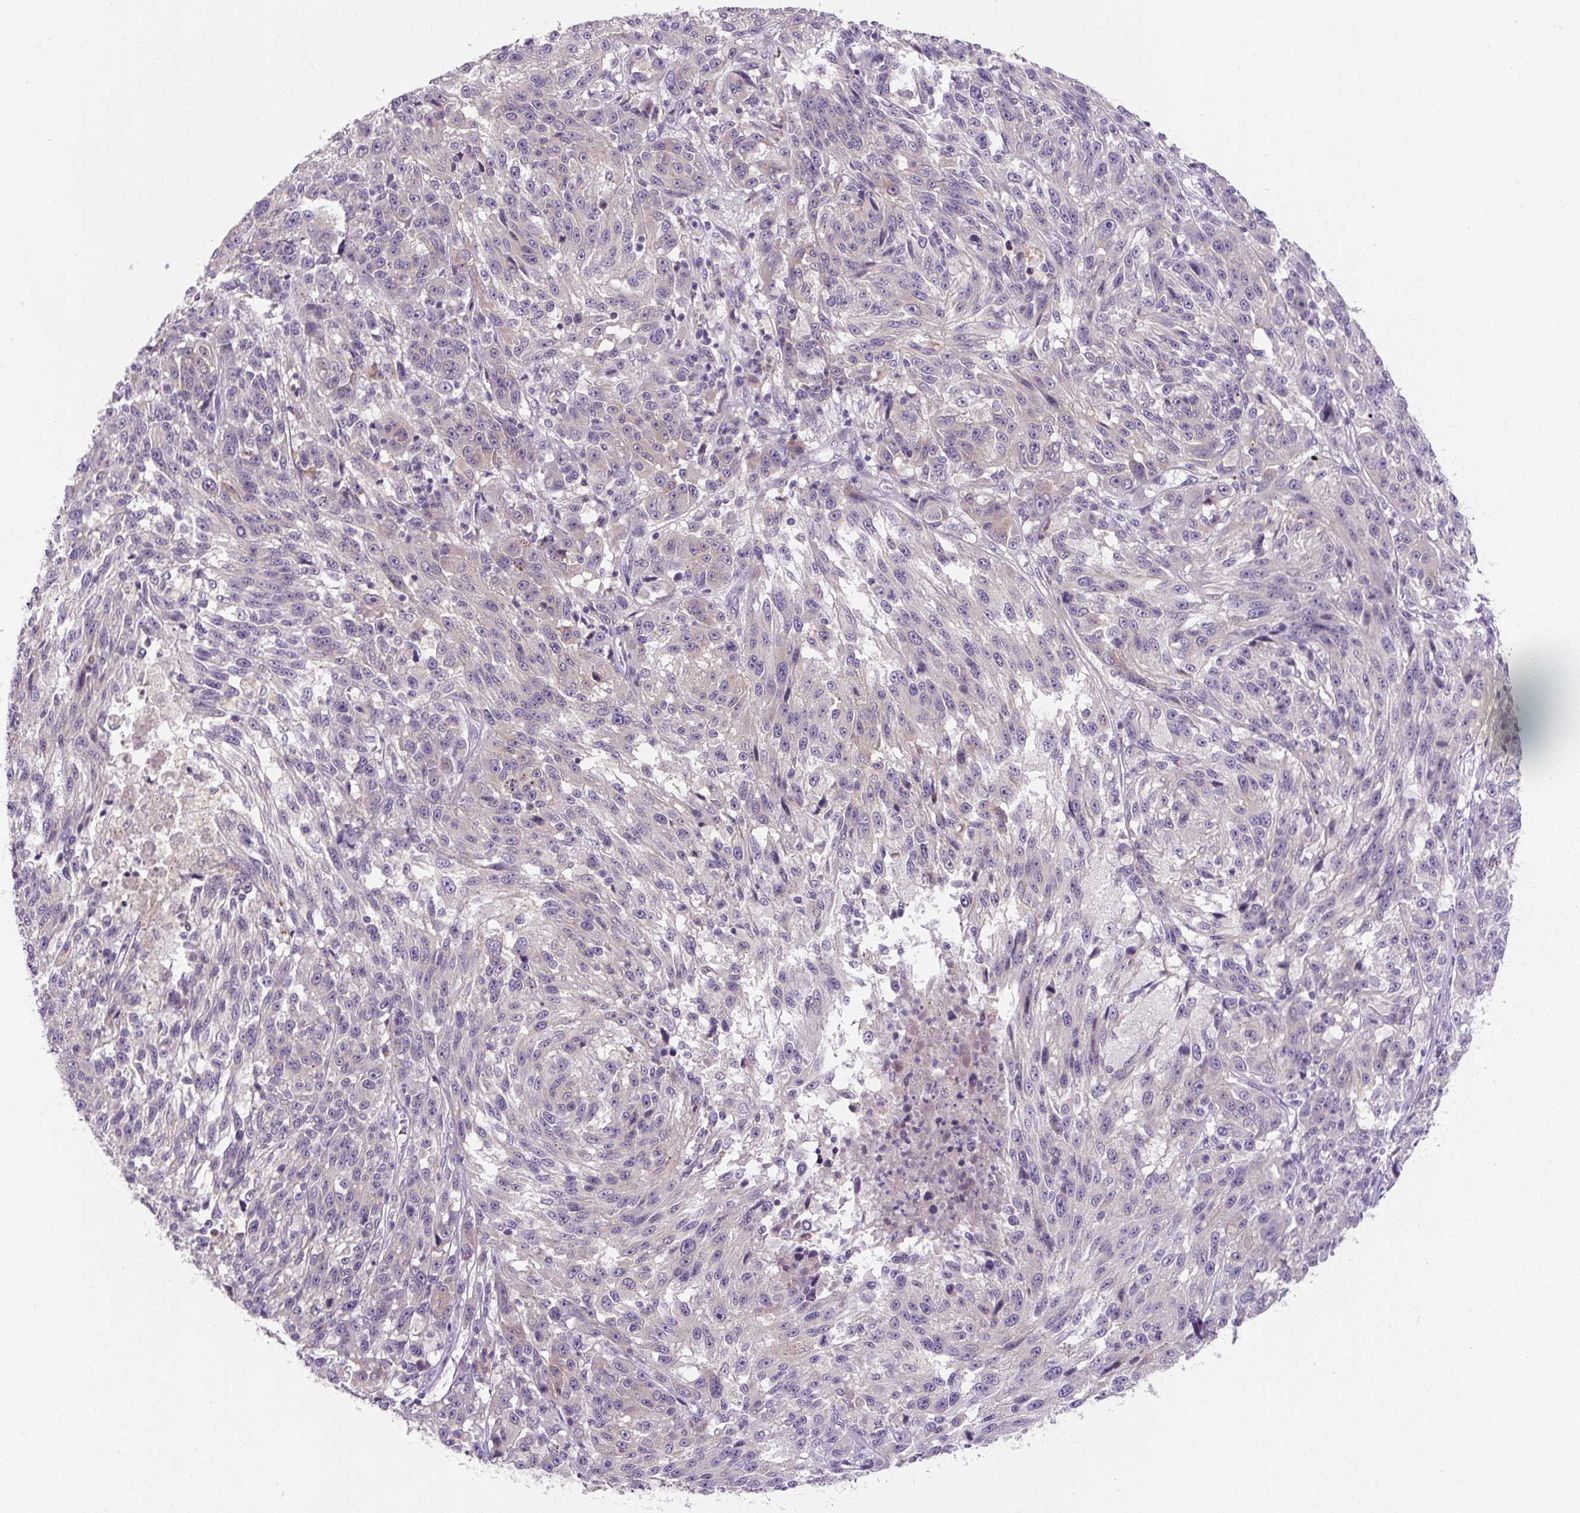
{"staining": {"intensity": "negative", "quantity": "none", "location": "none"}, "tissue": "melanoma", "cell_type": "Tumor cells", "image_type": "cancer", "snomed": [{"axis": "morphology", "description": "Malignant melanoma, NOS"}, {"axis": "topography", "description": "Skin"}], "caption": "Tumor cells show no significant protein positivity in melanoma.", "gene": "UBL3", "patient": {"sex": "male", "age": 53}}